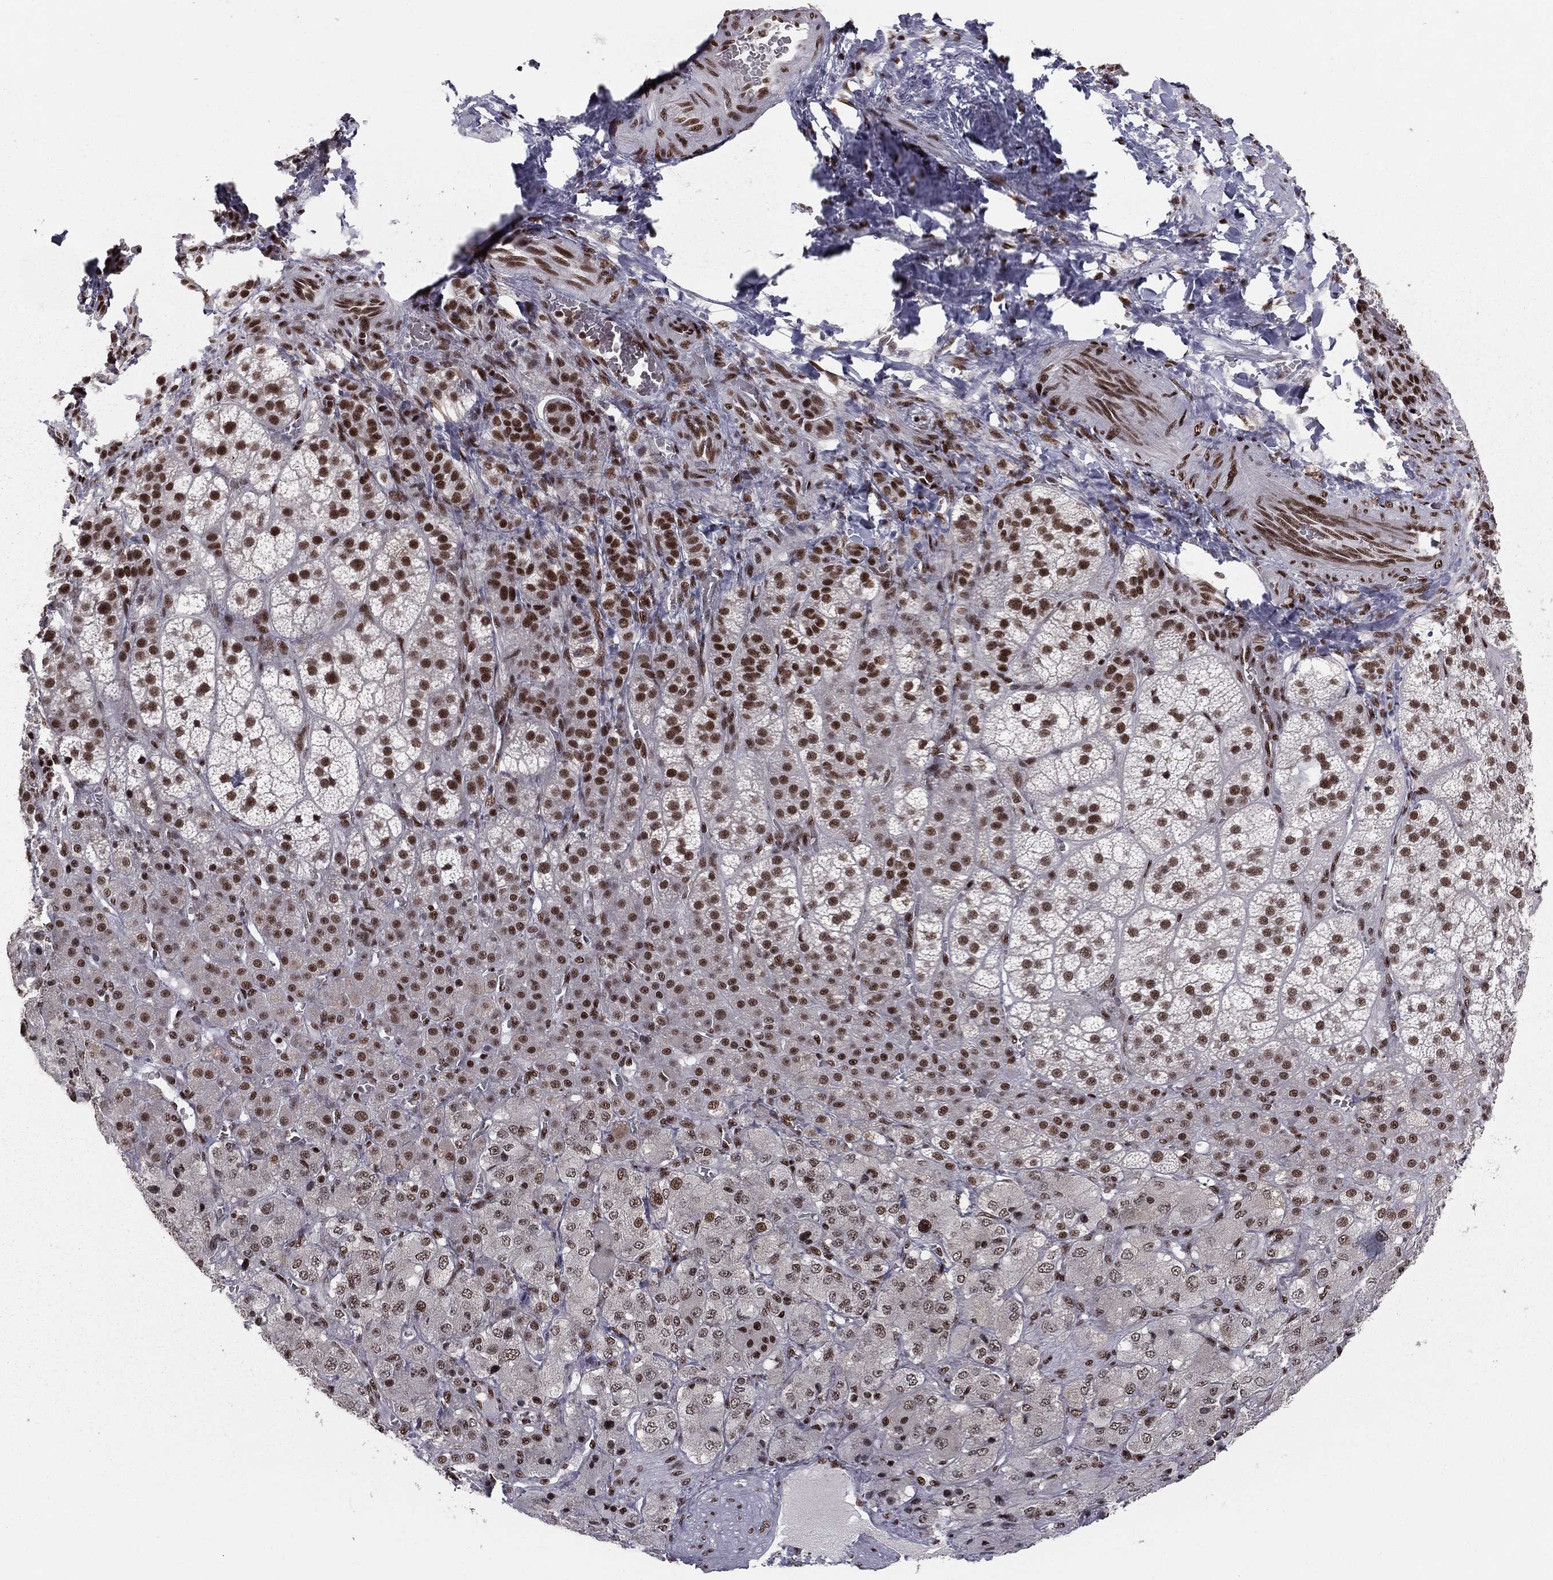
{"staining": {"intensity": "strong", "quantity": ">75%", "location": "nuclear"}, "tissue": "adrenal gland", "cell_type": "Glandular cells", "image_type": "normal", "snomed": [{"axis": "morphology", "description": "Normal tissue, NOS"}, {"axis": "topography", "description": "Adrenal gland"}], "caption": "The photomicrograph displays immunohistochemical staining of normal adrenal gland. There is strong nuclear staining is present in approximately >75% of glandular cells. Using DAB (brown) and hematoxylin (blue) stains, captured at high magnification using brightfield microscopy.", "gene": "NFYB", "patient": {"sex": "female", "age": 60}}